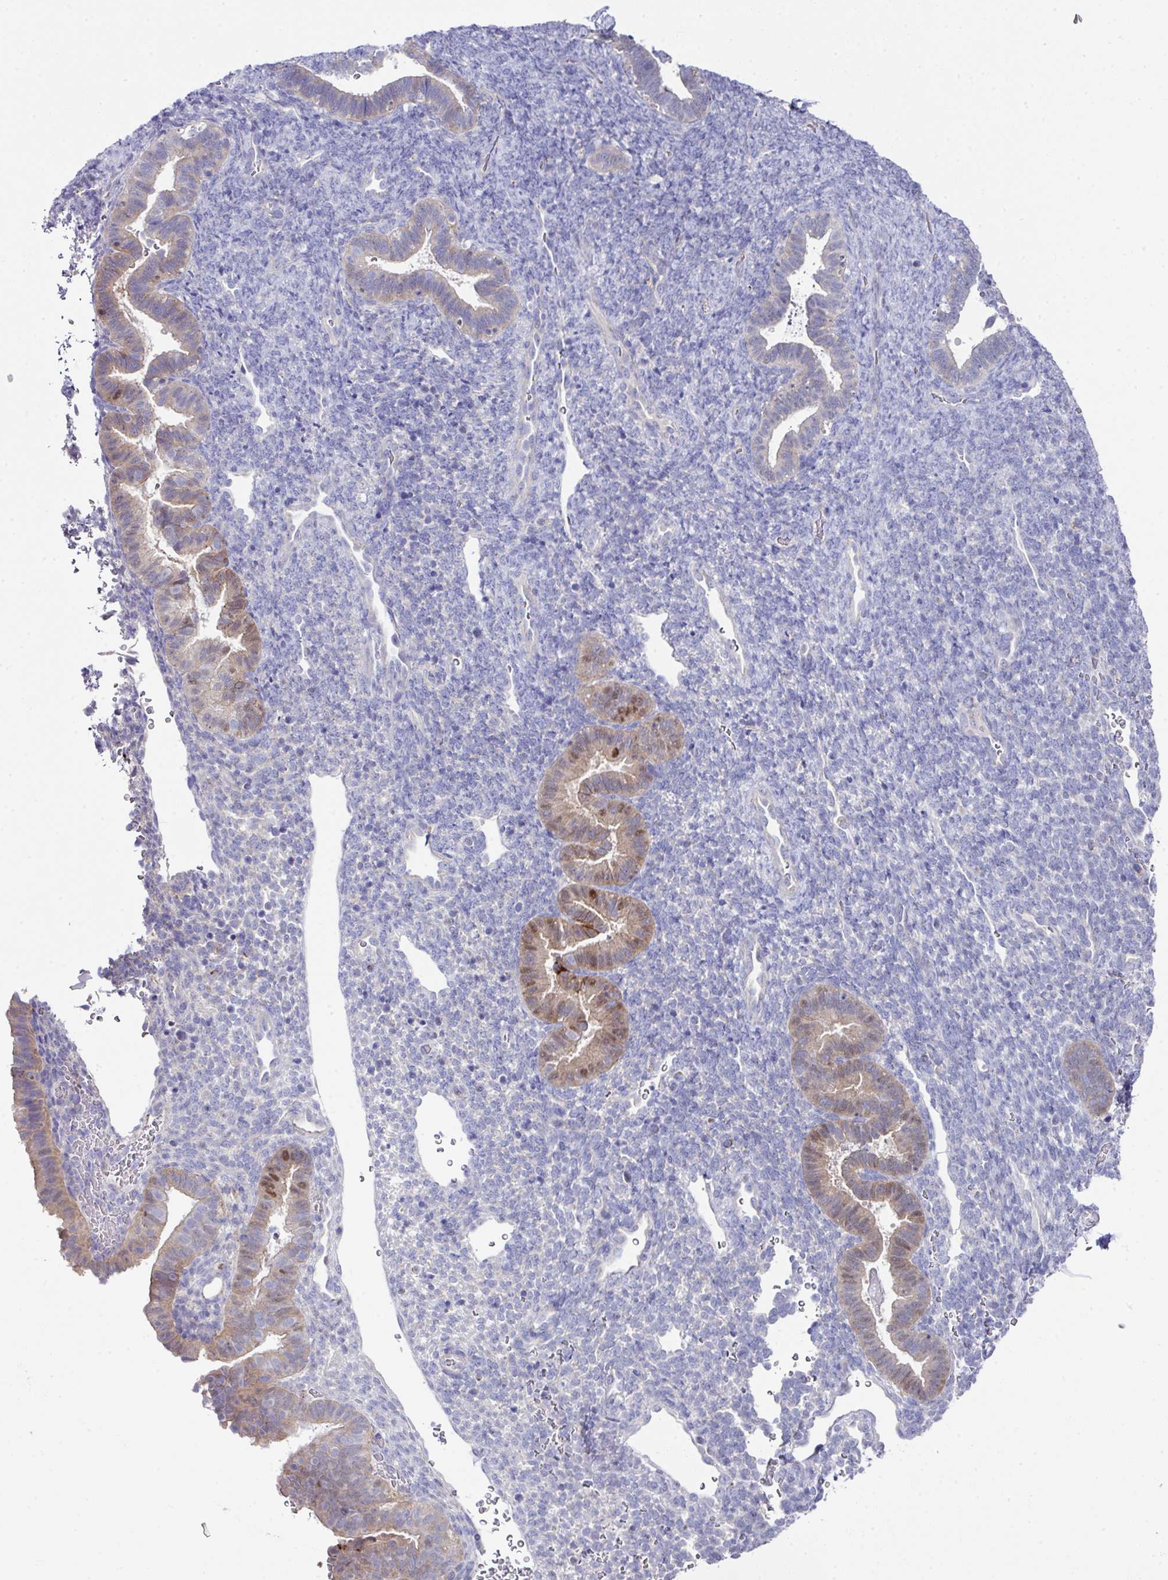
{"staining": {"intensity": "negative", "quantity": "none", "location": "none"}, "tissue": "endometrium", "cell_type": "Cells in endometrial stroma", "image_type": "normal", "snomed": [{"axis": "morphology", "description": "Normal tissue, NOS"}, {"axis": "topography", "description": "Endometrium"}], "caption": "Immunohistochemistry (IHC) of benign human endometrium reveals no positivity in cells in endometrial stroma.", "gene": "CLDN1", "patient": {"sex": "female", "age": 34}}